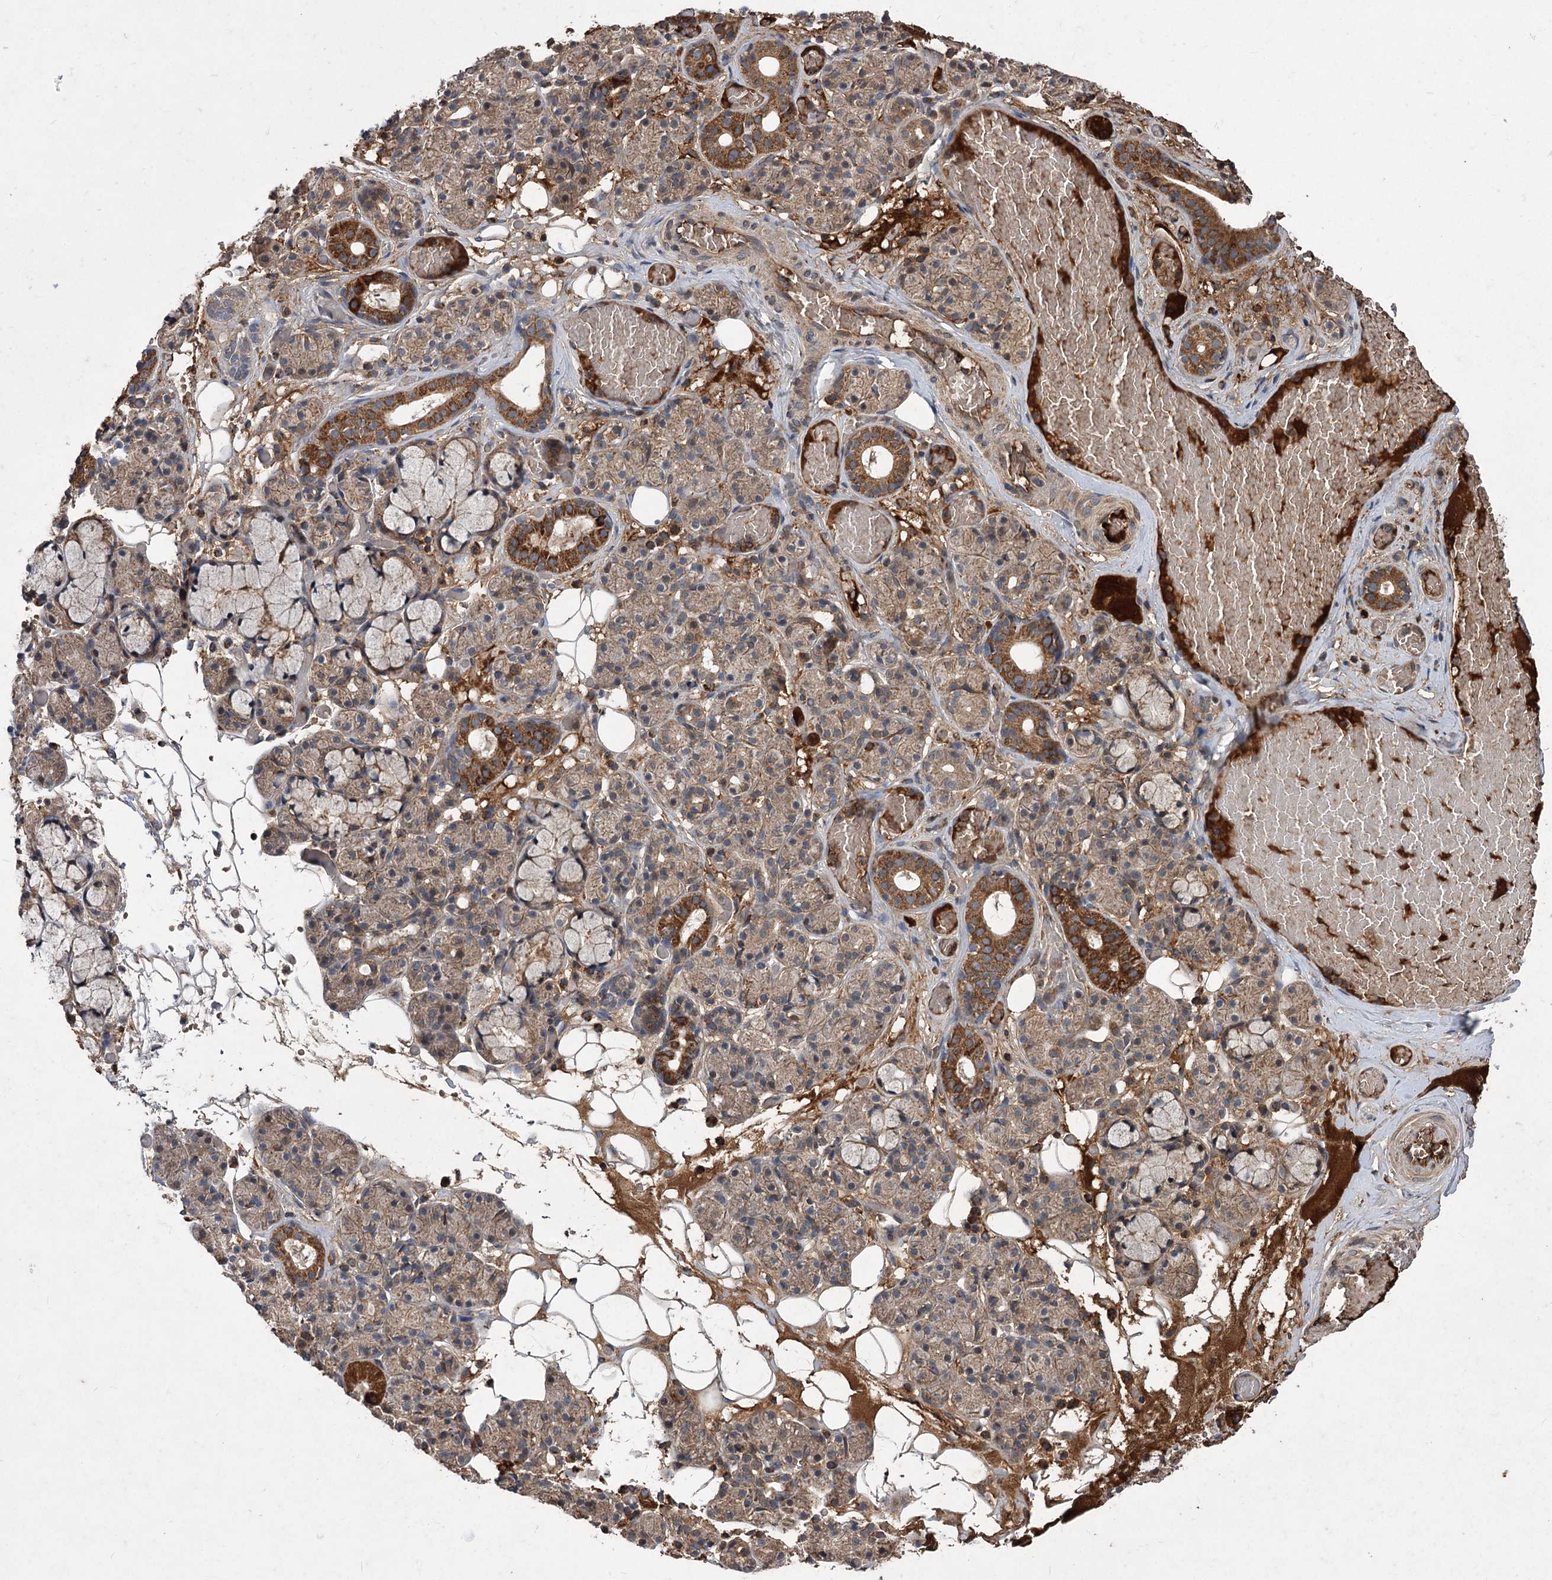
{"staining": {"intensity": "strong", "quantity": "<25%", "location": "cytoplasmic/membranous"}, "tissue": "salivary gland", "cell_type": "Glandular cells", "image_type": "normal", "snomed": [{"axis": "morphology", "description": "Normal tissue, NOS"}, {"axis": "topography", "description": "Salivary gland"}], "caption": "Immunohistochemistry (IHC) image of unremarkable human salivary gland stained for a protein (brown), which reveals medium levels of strong cytoplasmic/membranous staining in approximately <25% of glandular cells.", "gene": "RASSF3", "patient": {"sex": "male", "age": 63}}